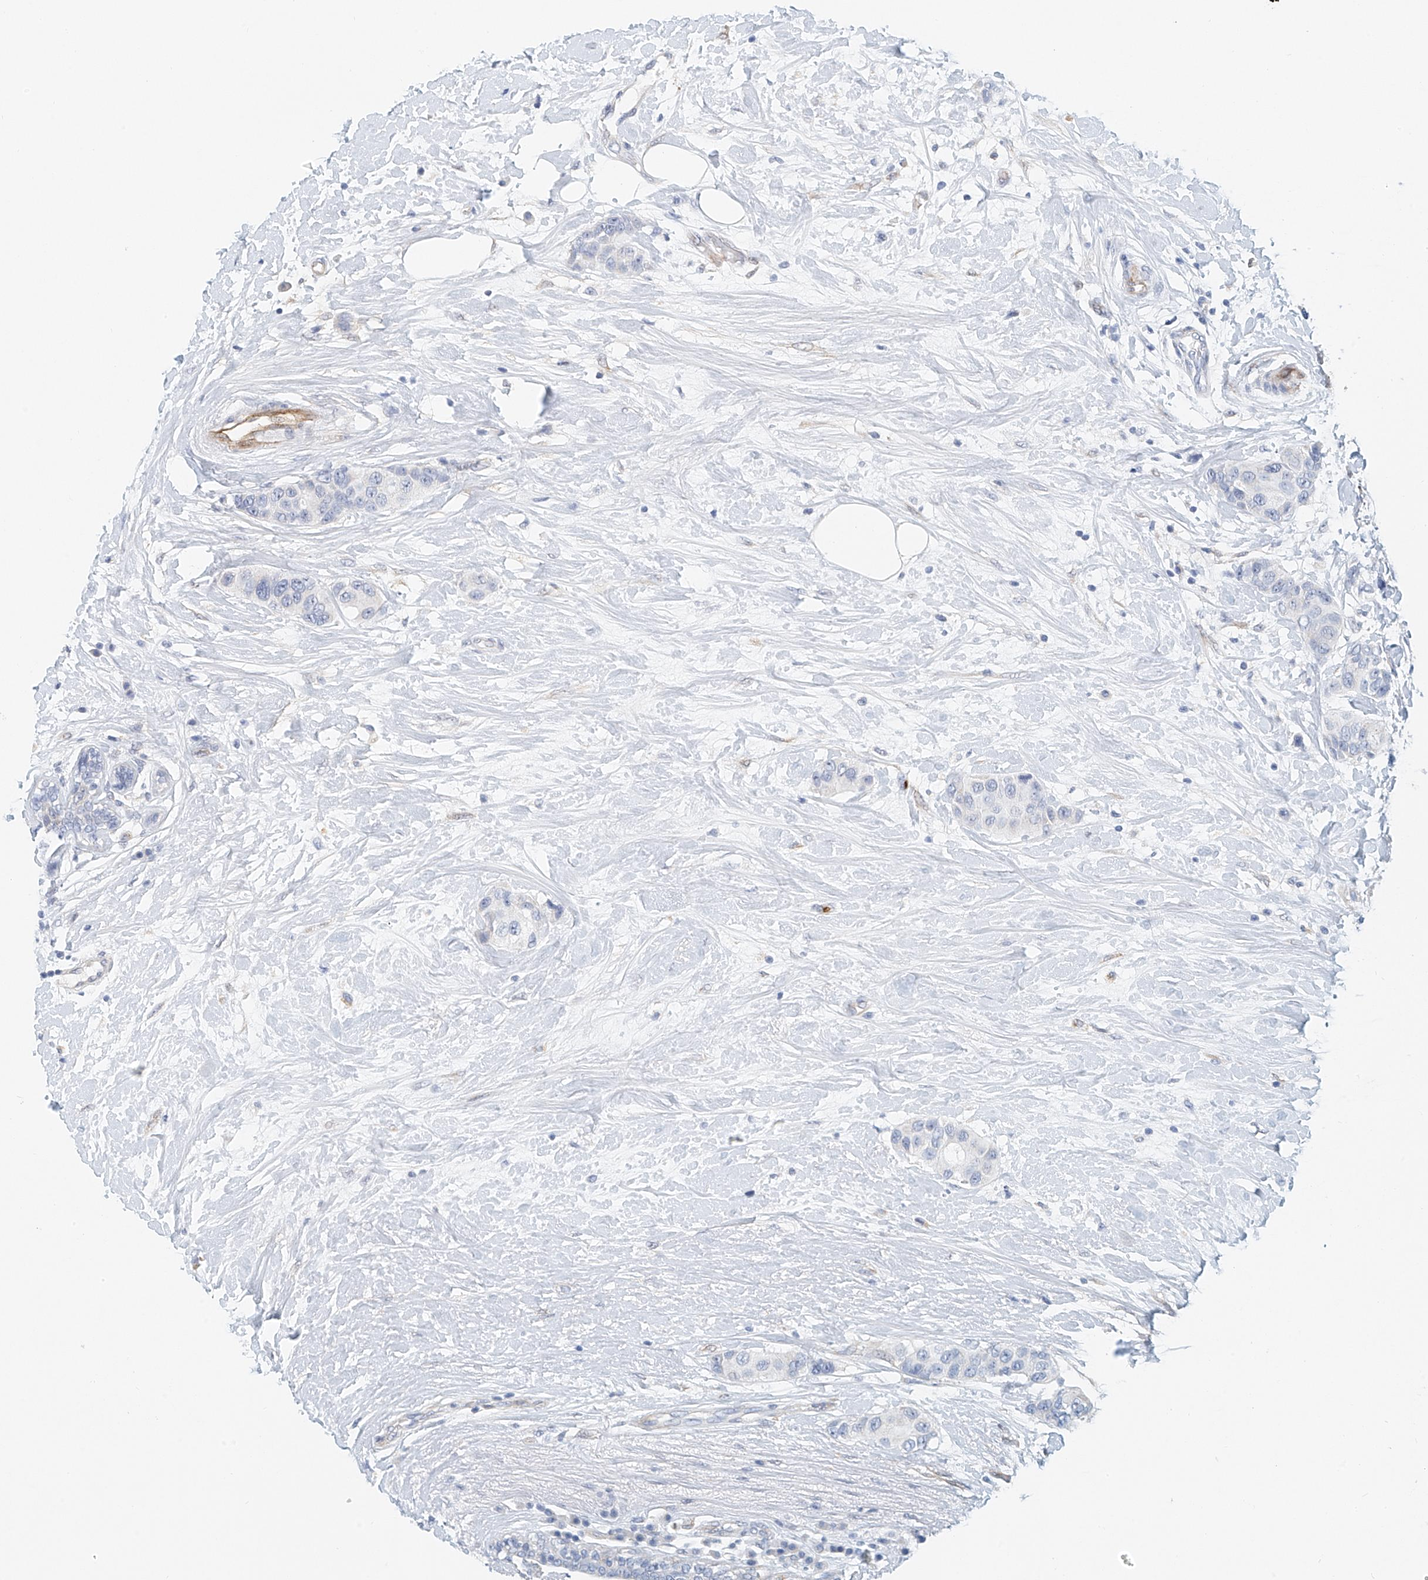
{"staining": {"intensity": "negative", "quantity": "none", "location": "none"}, "tissue": "breast cancer", "cell_type": "Tumor cells", "image_type": "cancer", "snomed": [{"axis": "morphology", "description": "Normal tissue, NOS"}, {"axis": "morphology", "description": "Duct carcinoma"}, {"axis": "topography", "description": "Breast"}], "caption": "The immunohistochemistry histopathology image has no significant staining in tumor cells of breast invasive ductal carcinoma tissue.", "gene": "ARHGAP28", "patient": {"sex": "female", "age": 39}}